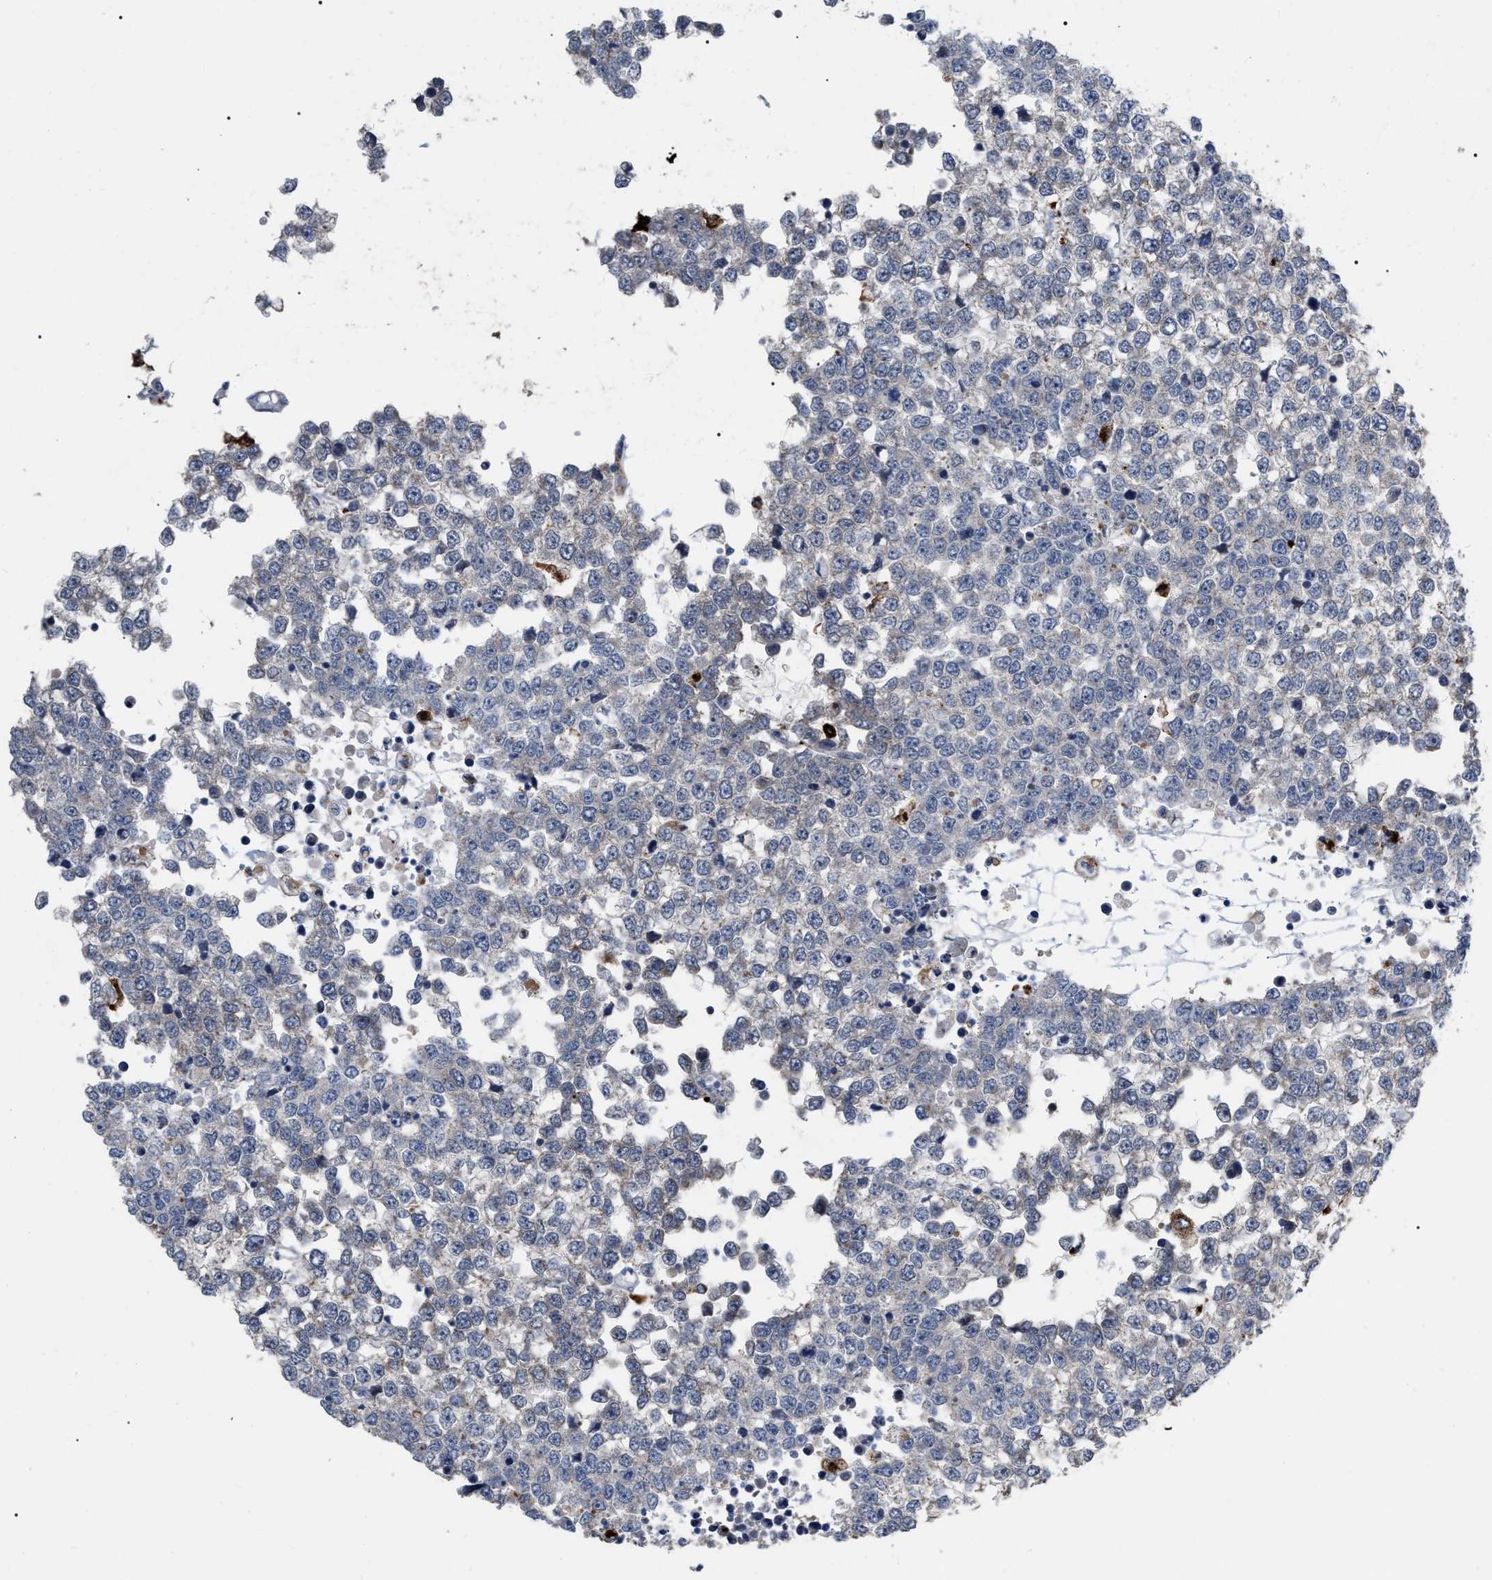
{"staining": {"intensity": "negative", "quantity": "none", "location": "none"}, "tissue": "testis cancer", "cell_type": "Tumor cells", "image_type": "cancer", "snomed": [{"axis": "morphology", "description": "Seminoma, NOS"}, {"axis": "topography", "description": "Testis"}], "caption": "The immunohistochemistry photomicrograph has no significant positivity in tumor cells of testis cancer (seminoma) tissue.", "gene": "UPF1", "patient": {"sex": "male", "age": 65}}